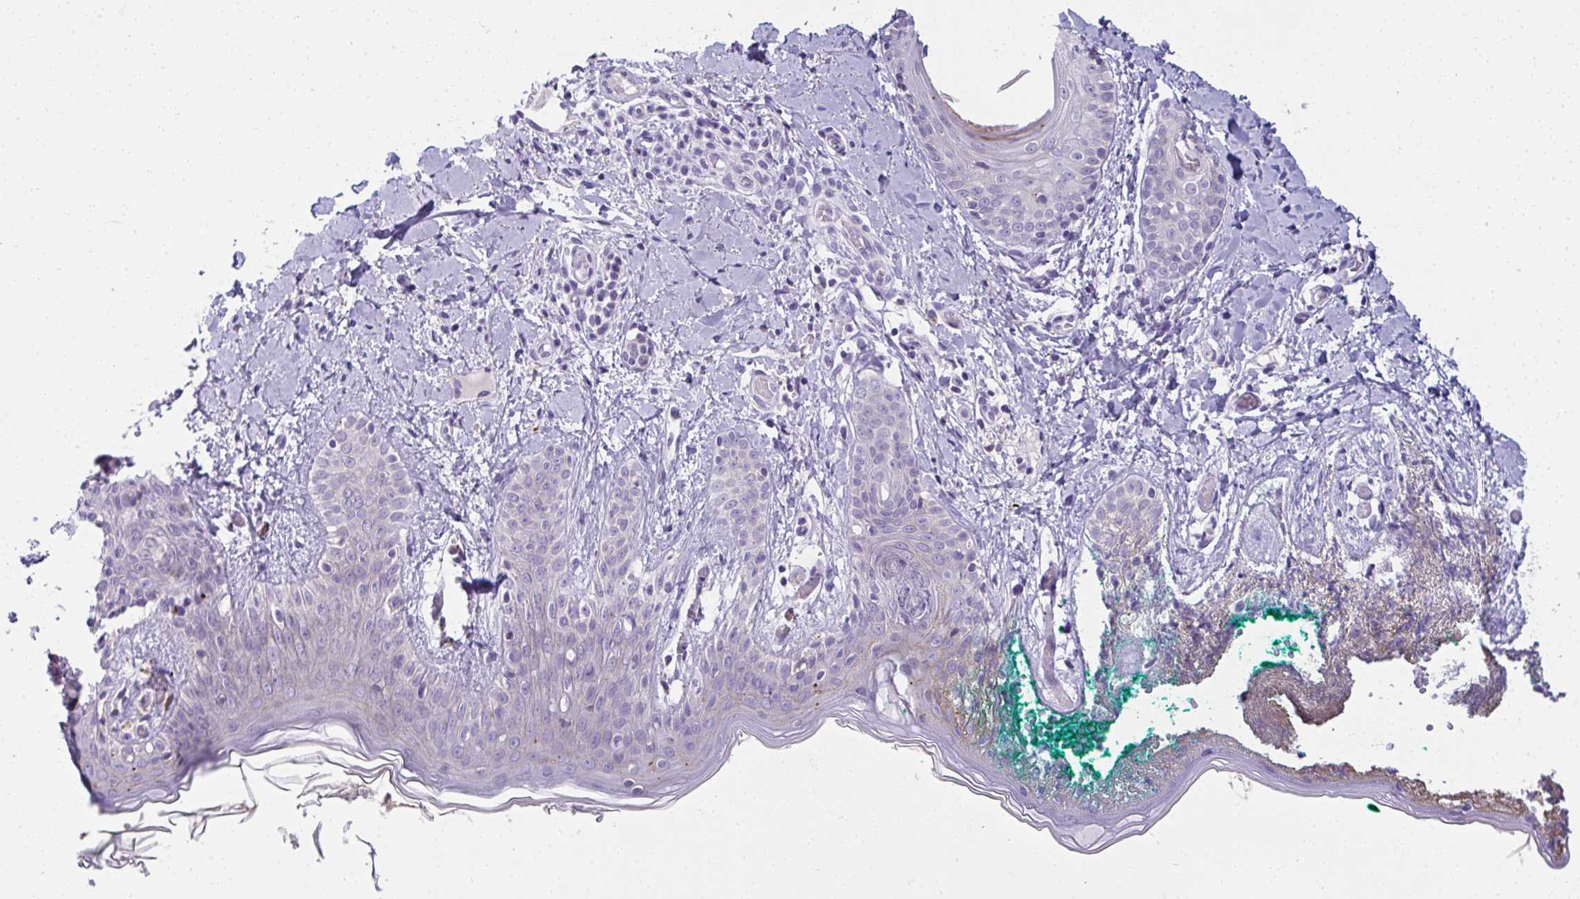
{"staining": {"intensity": "negative", "quantity": "none", "location": "none"}, "tissue": "skin", "cell_type": "Fibroblasts", "image_type": "normal", "snomed": [{"axis": "morphology", "description": "Normal tissue, NOS"}, {"axis": "topography", "description": "Skin"}], "caption": "This is a micrograph of IHC staining of unremarkable skin, which shows no positivity in fibroblasts. (DAB immunohistochemistry with hematoxylin counter stain).", "gene": "RANBP2", "patient": {"sex": "male", "age": 16}}